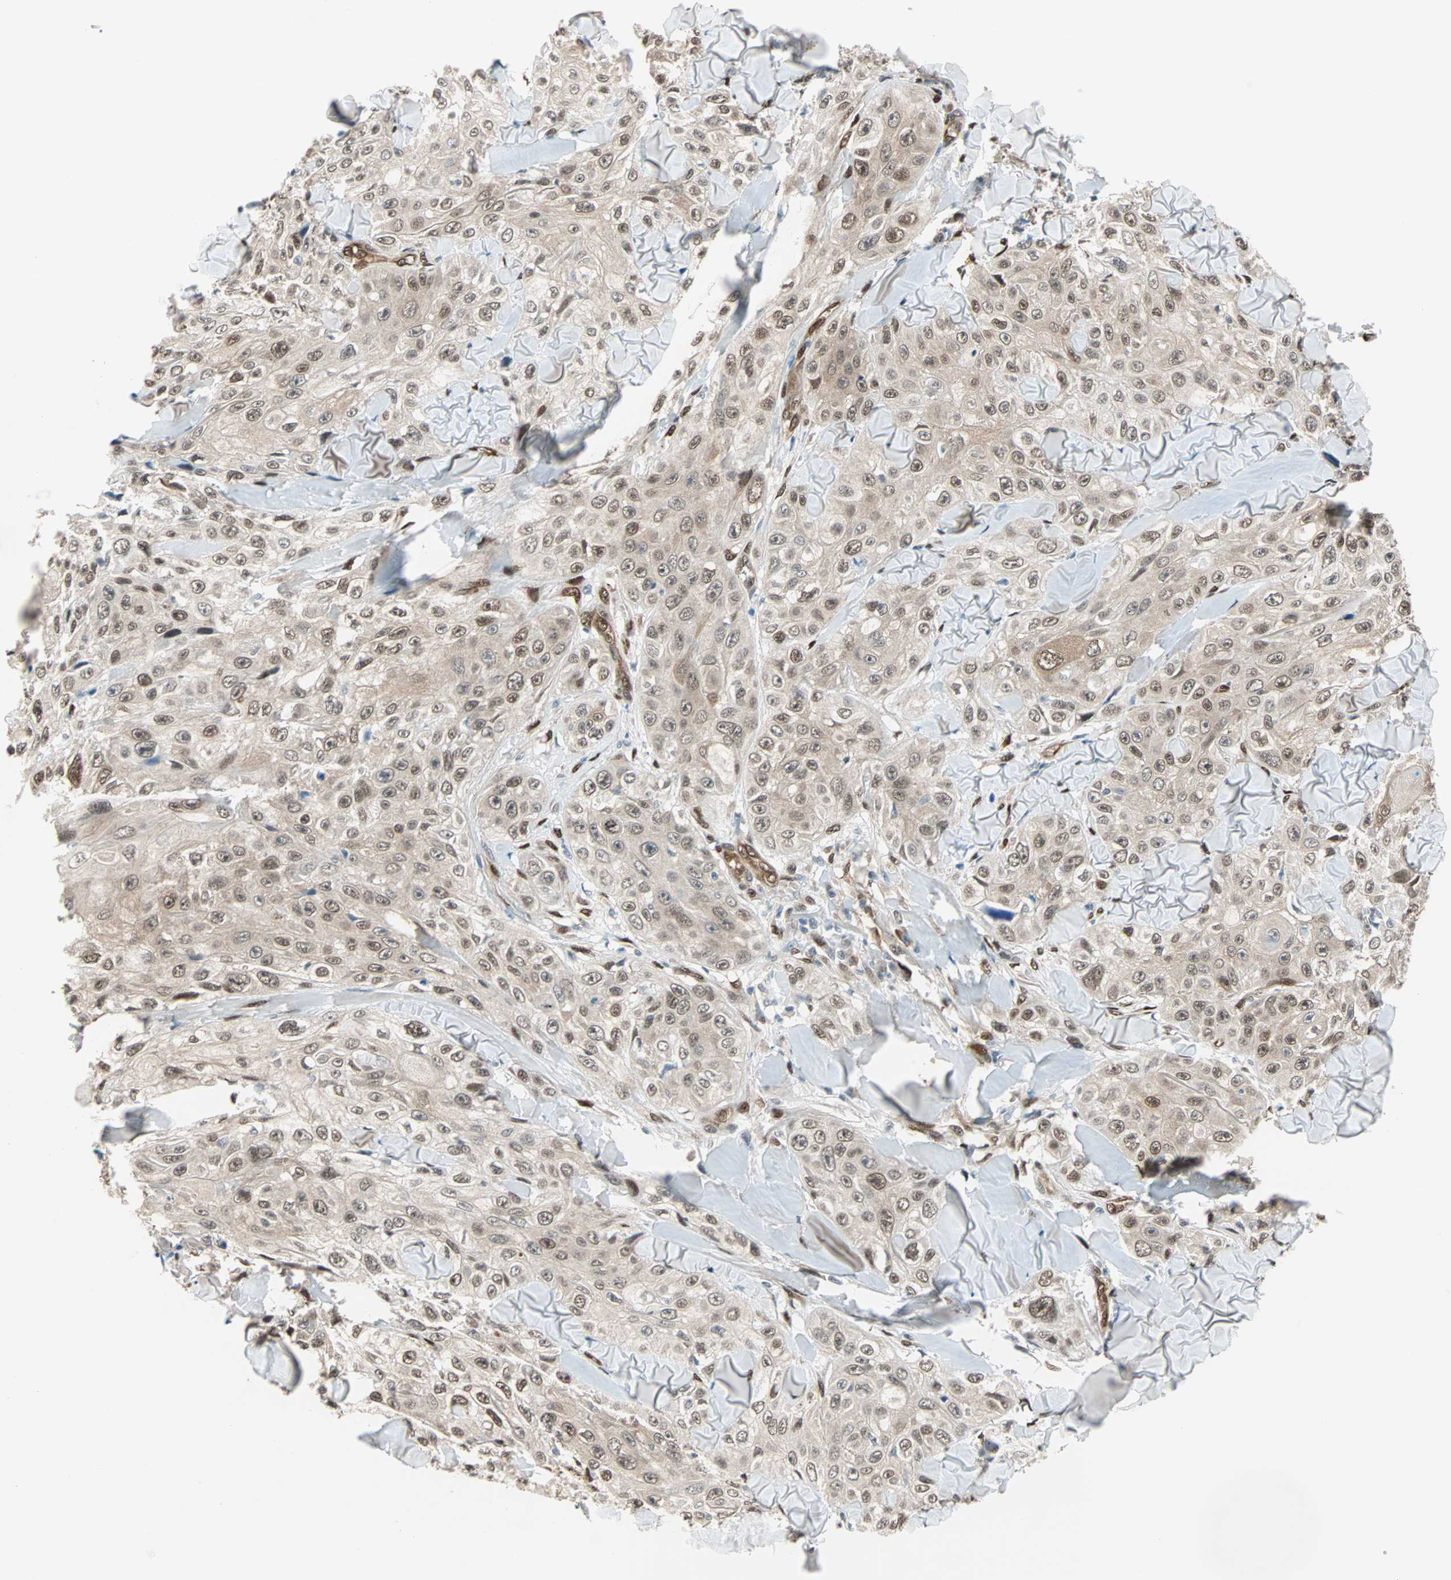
{"staining": {"intensity": "weak", "quantity": ">75%", "location": "cytoplasmic/membranous,nuclear"}, "tissue": "skin cancer", "cell_type": "Tumor cells", "image_type": "cancer", "snomed": [{"axis": "morphology", "description": "Squamous cell carcinoma, NOS"}, {"axis": "topography", "description": "Skin"}], "caption": "This is a histology image of immunohistochemistry (IHC) staining of squamous cell carcinoma (skin), which shows weak staining in the cytoplasmic/membranous and nuclear of tumor cells.", "gene": "WWTR1", "patient": {"sex": "male", "age": 86}}